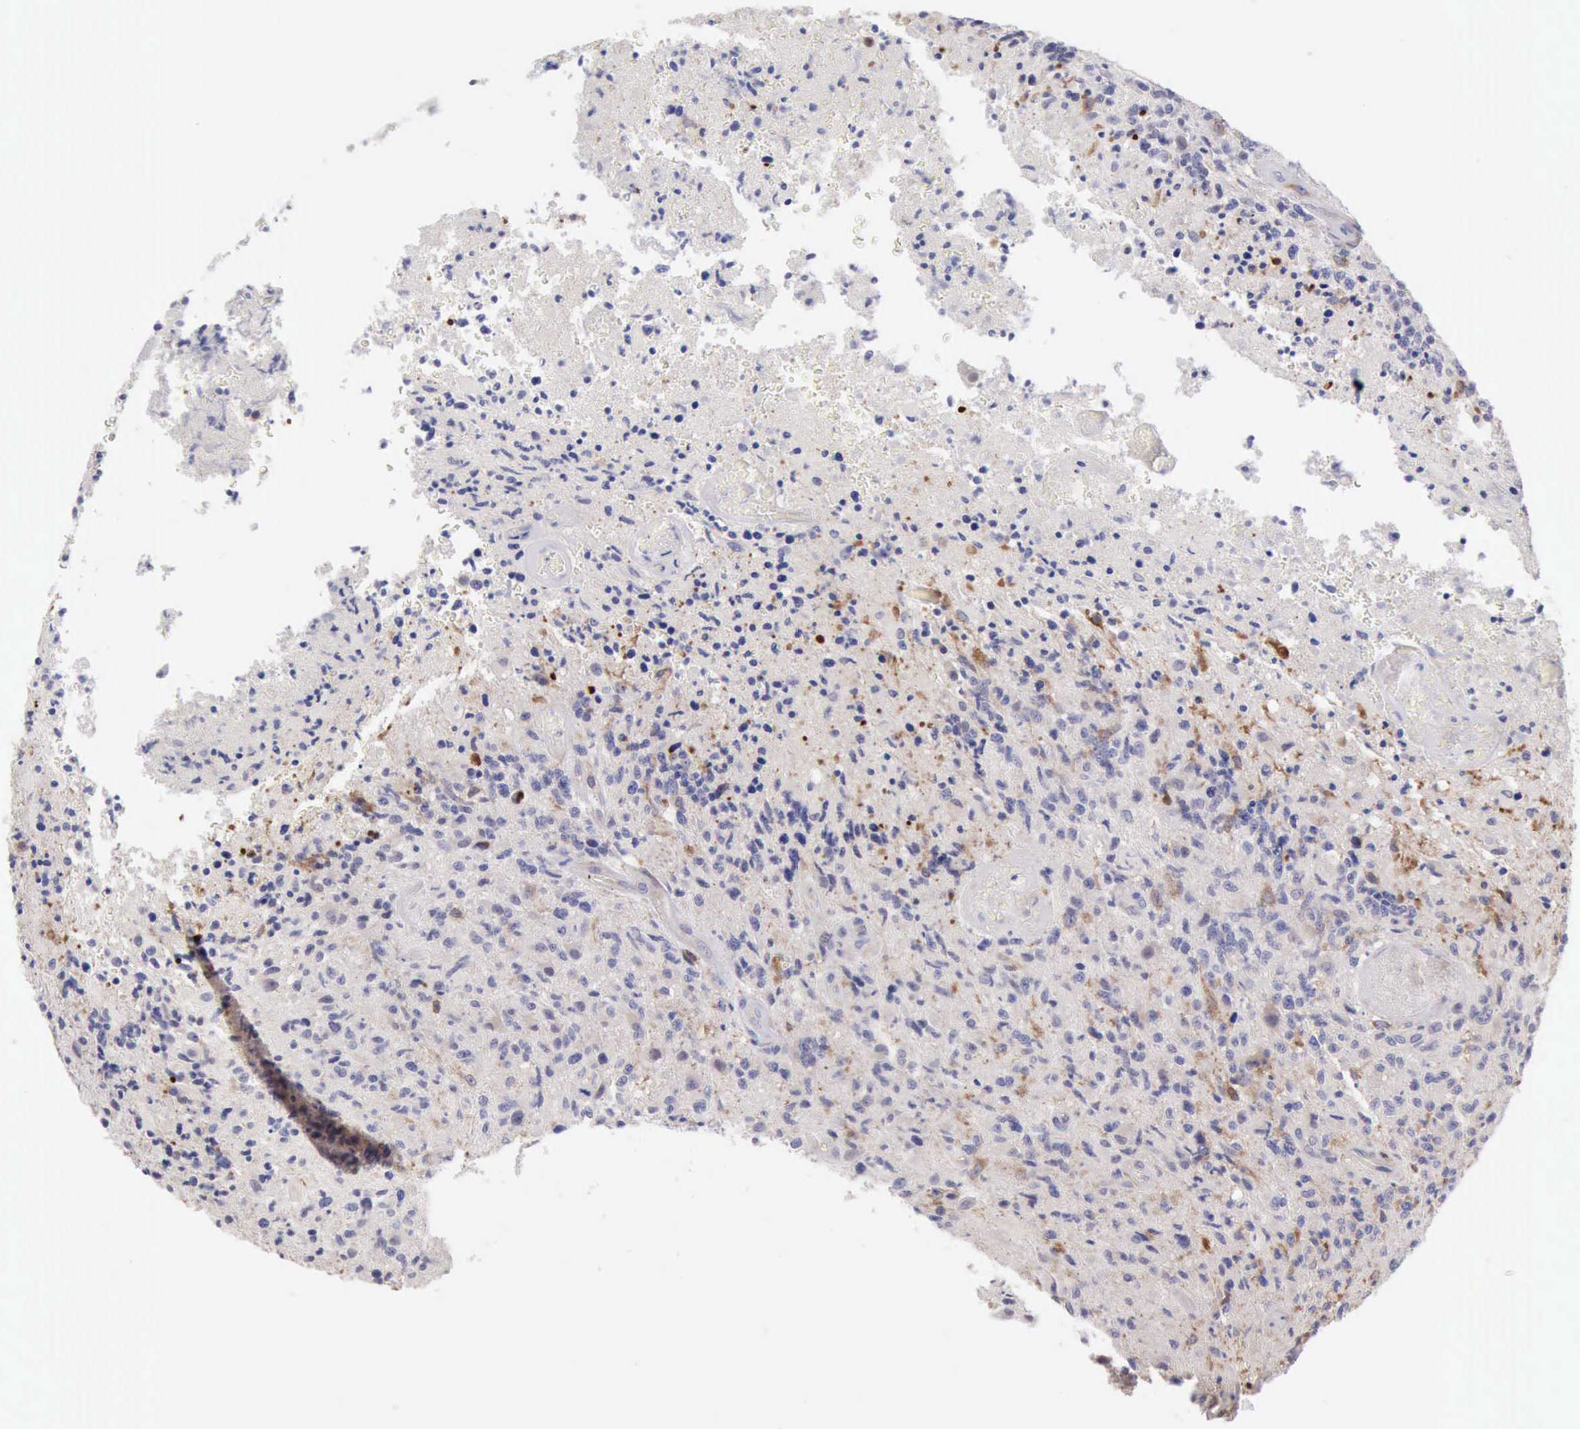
{"staining": {"intensity": "negative", "quantity": "none", "location": "none"}, "tissue": "glioma", "cell_type": "Tumor cells", "image_type": "cancer", "snomed": [{"axis": "morphology", "description": "Glioma, malignant, High grade"}, {"axis": "topography", "description": "Brain"}], "caption": "This is an immunohistochemistry (IHC) histopathology image of human malignant glioma (high-grade). There is no expression in tumor cells.", "gene": "SASH3", "patient": {"sex": "male", "age": 36}}